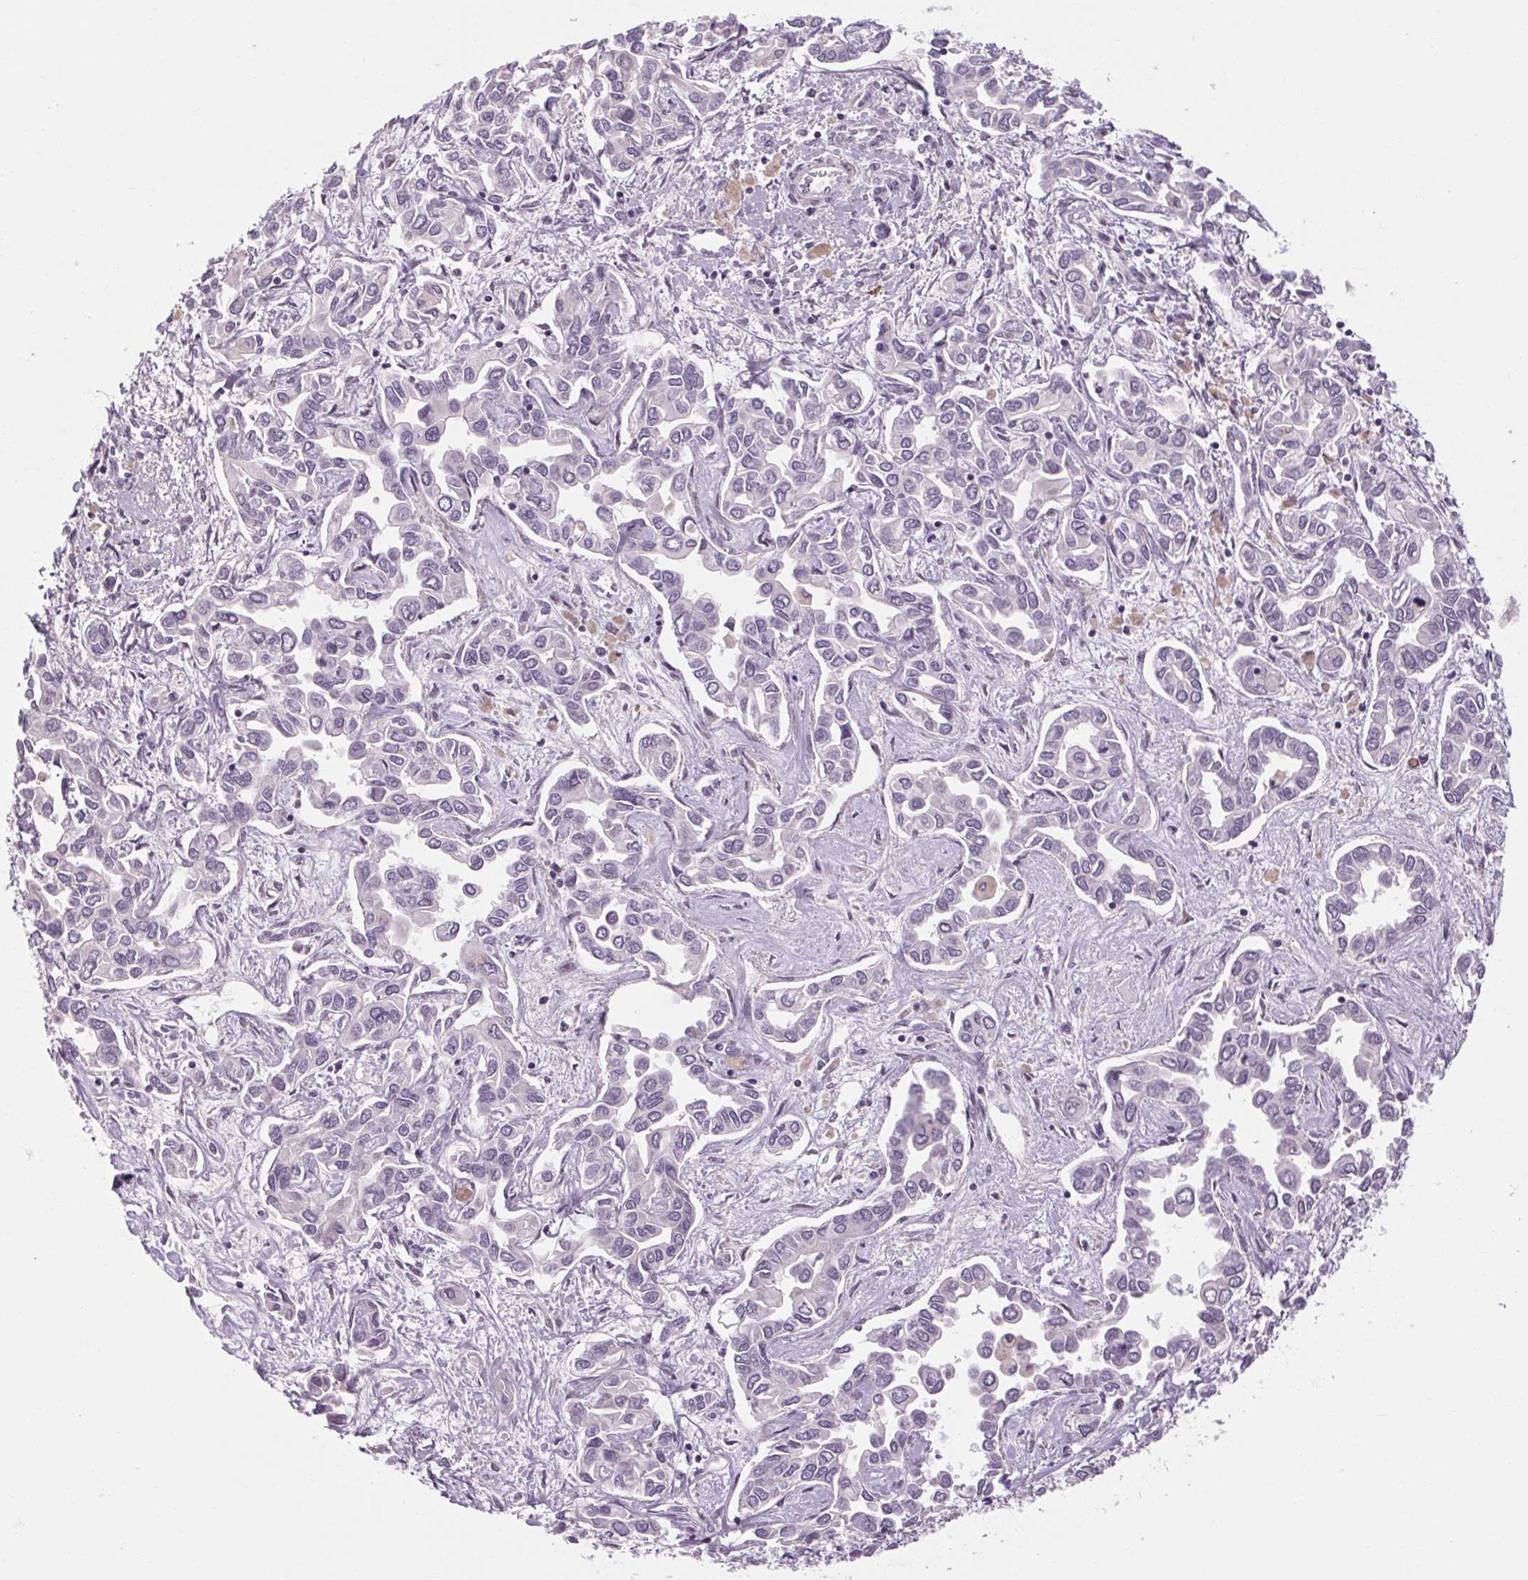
{"staining": {"intensity": "negative", "quantity": "none", "location": "none"}, "tissue": "liver cancer", "cell_type": "Tumor cells", "image_type": "cancer", "snomed": [{"axis": "morphology", "description": "Cholangiocarcinoma"}, {"axis": "topography", "description": "Liver"}], "caption": "Immunohistochemical staining of liver cancer shows no significant expression in tumor cells.", "gene": "KLHL40", "patient": {"sex": "female", "age": 64}}